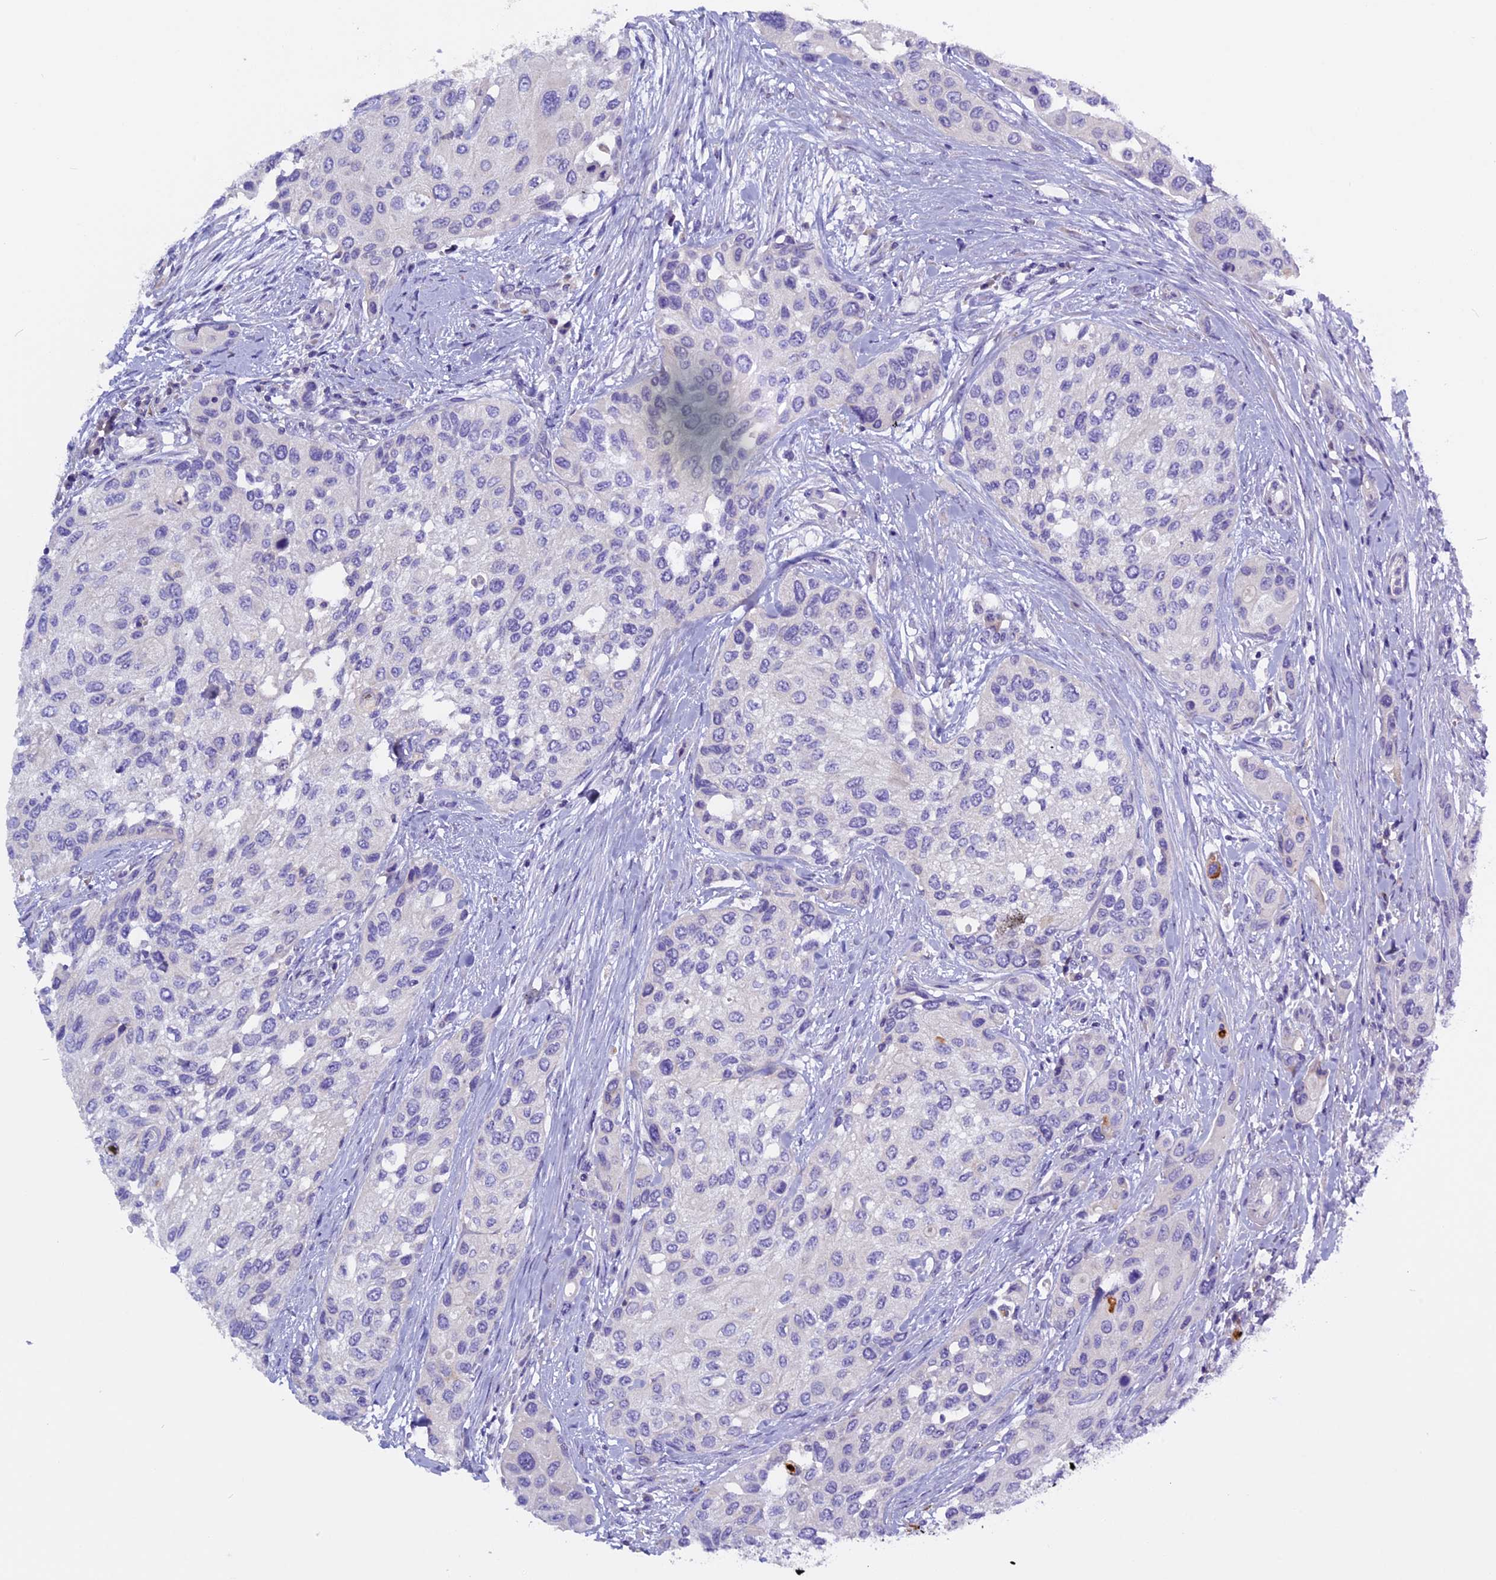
{"staining": {"intensity": "negative", "quantity": "none", "location": "none"}, "tissue": "urothelial cancer", "cell_type": "Tumor cells", "image_type": "cancer", "snomed": [{"axis": "morphology", "description": "Normal tissue, NOS"}, {"axis": "morphology", "description": "Urothelial carcinoma, High grade"}, {"axis": "topography", "description": "Vascular tissue"}, {"axis": "topography", "description": "Urinary bladder"}], "caption": "The histopathology image demonstrates no significant expression in tumor cells of urothelial carcinoma (high-grade).", "gene": "RTTN", "patient": {"sex": "female", "age": 56}}